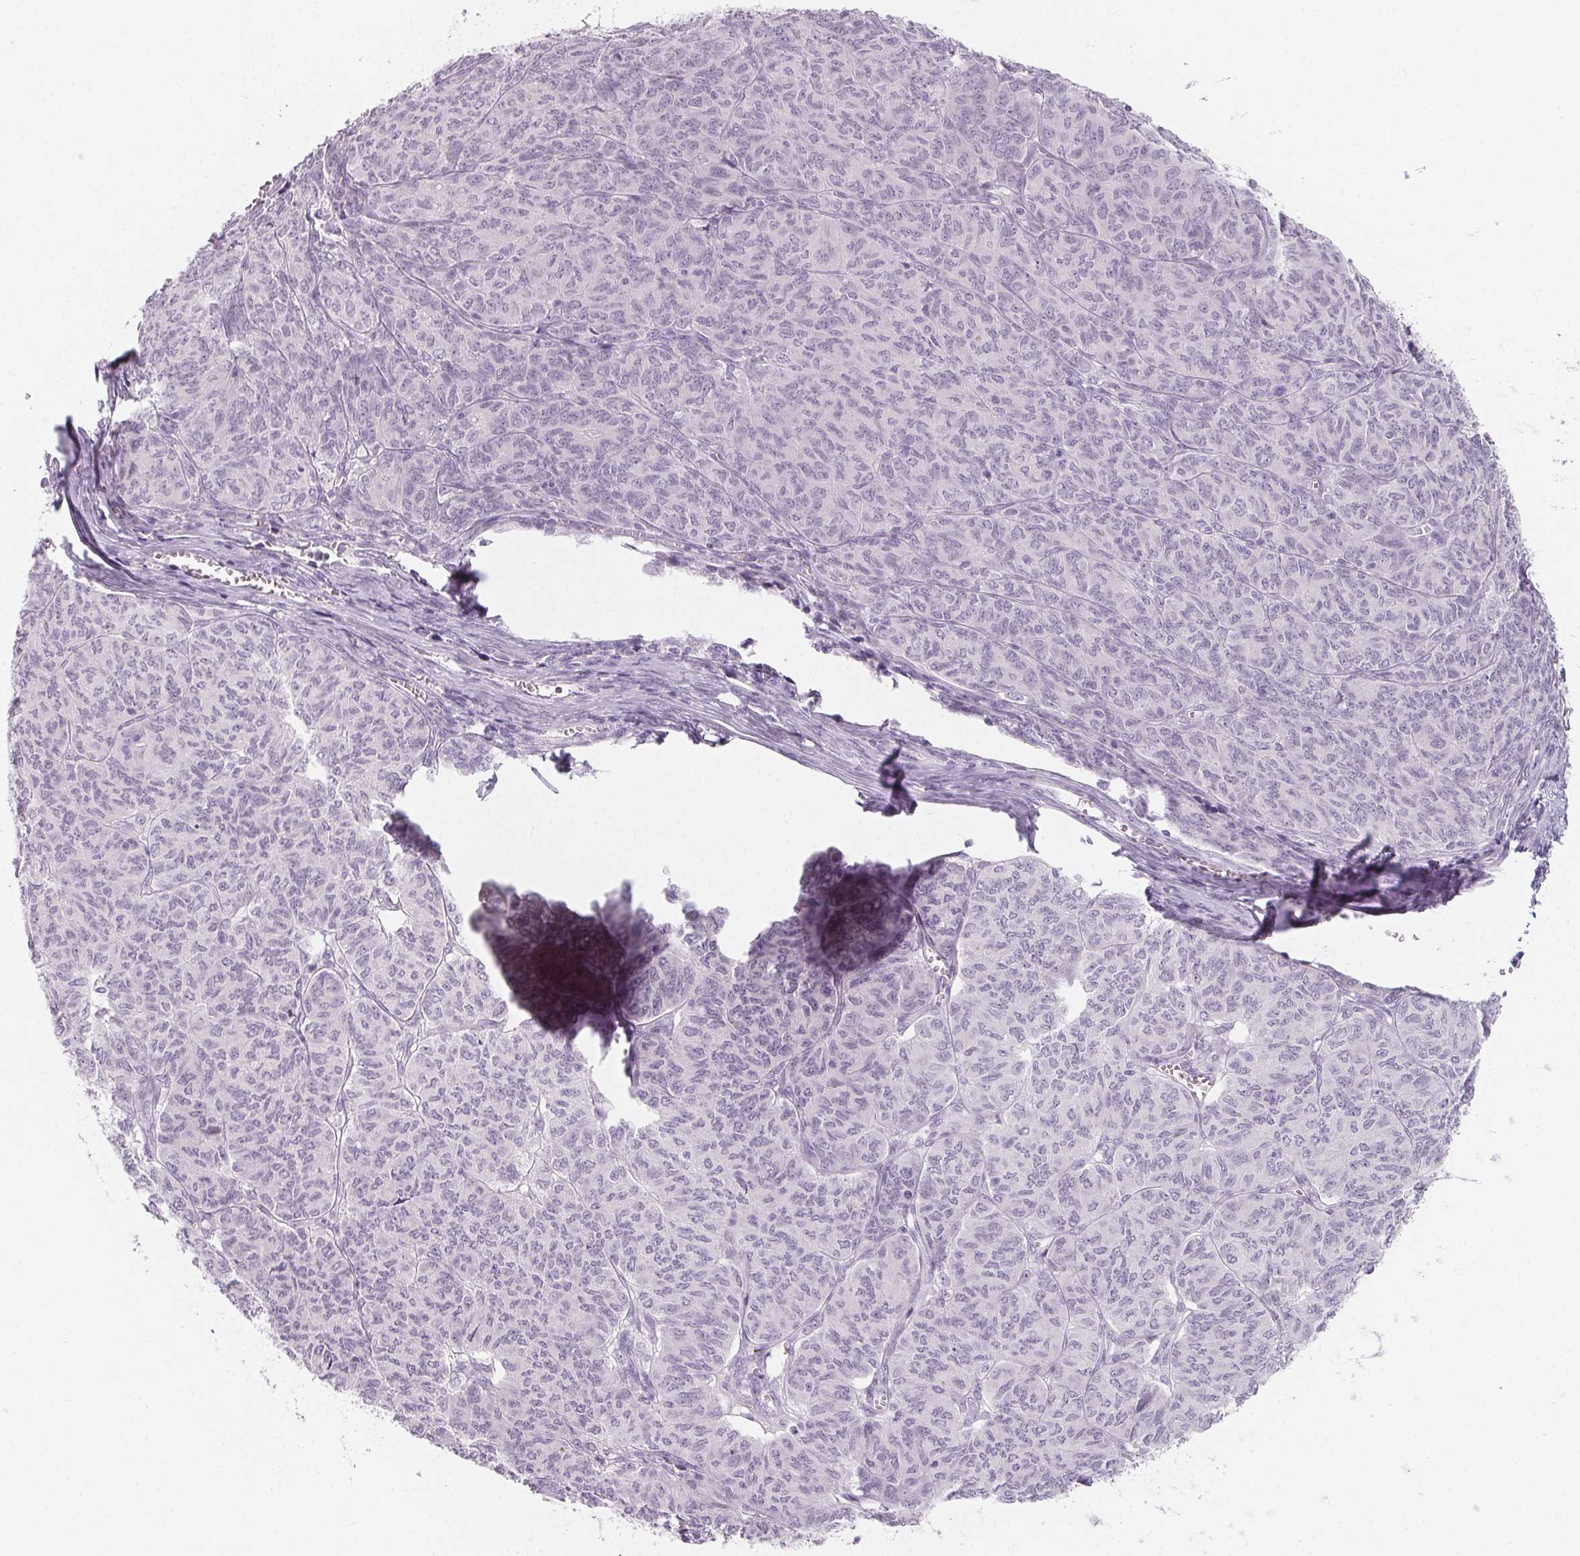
{"staining": {"intensity": "negative", "quantity": "none", "location": "none"}, "tissue": "ovarian cancer", "cell_type": "Tumor cells", "image_type": "cancer", "snomed": [{"axis": "morphology", "description": "Carcinoma, endometroid"}, {"axis": "topography", "description": "Ovary"}], "caption": "High power microscopy micrograph of an IHC image of ovarian cancer (endometroid carcinoma), revealing no significant expression in tumor cells. The staining was performed using DAB (3,3'-diaminobenzidine) to visualize the protein expression in brown, while the nuclei were stained in blue with hematoxylin (Magnification: 20x).", "gene": "SH3GL2", "patient": {"sex": "female", "age": 80}}